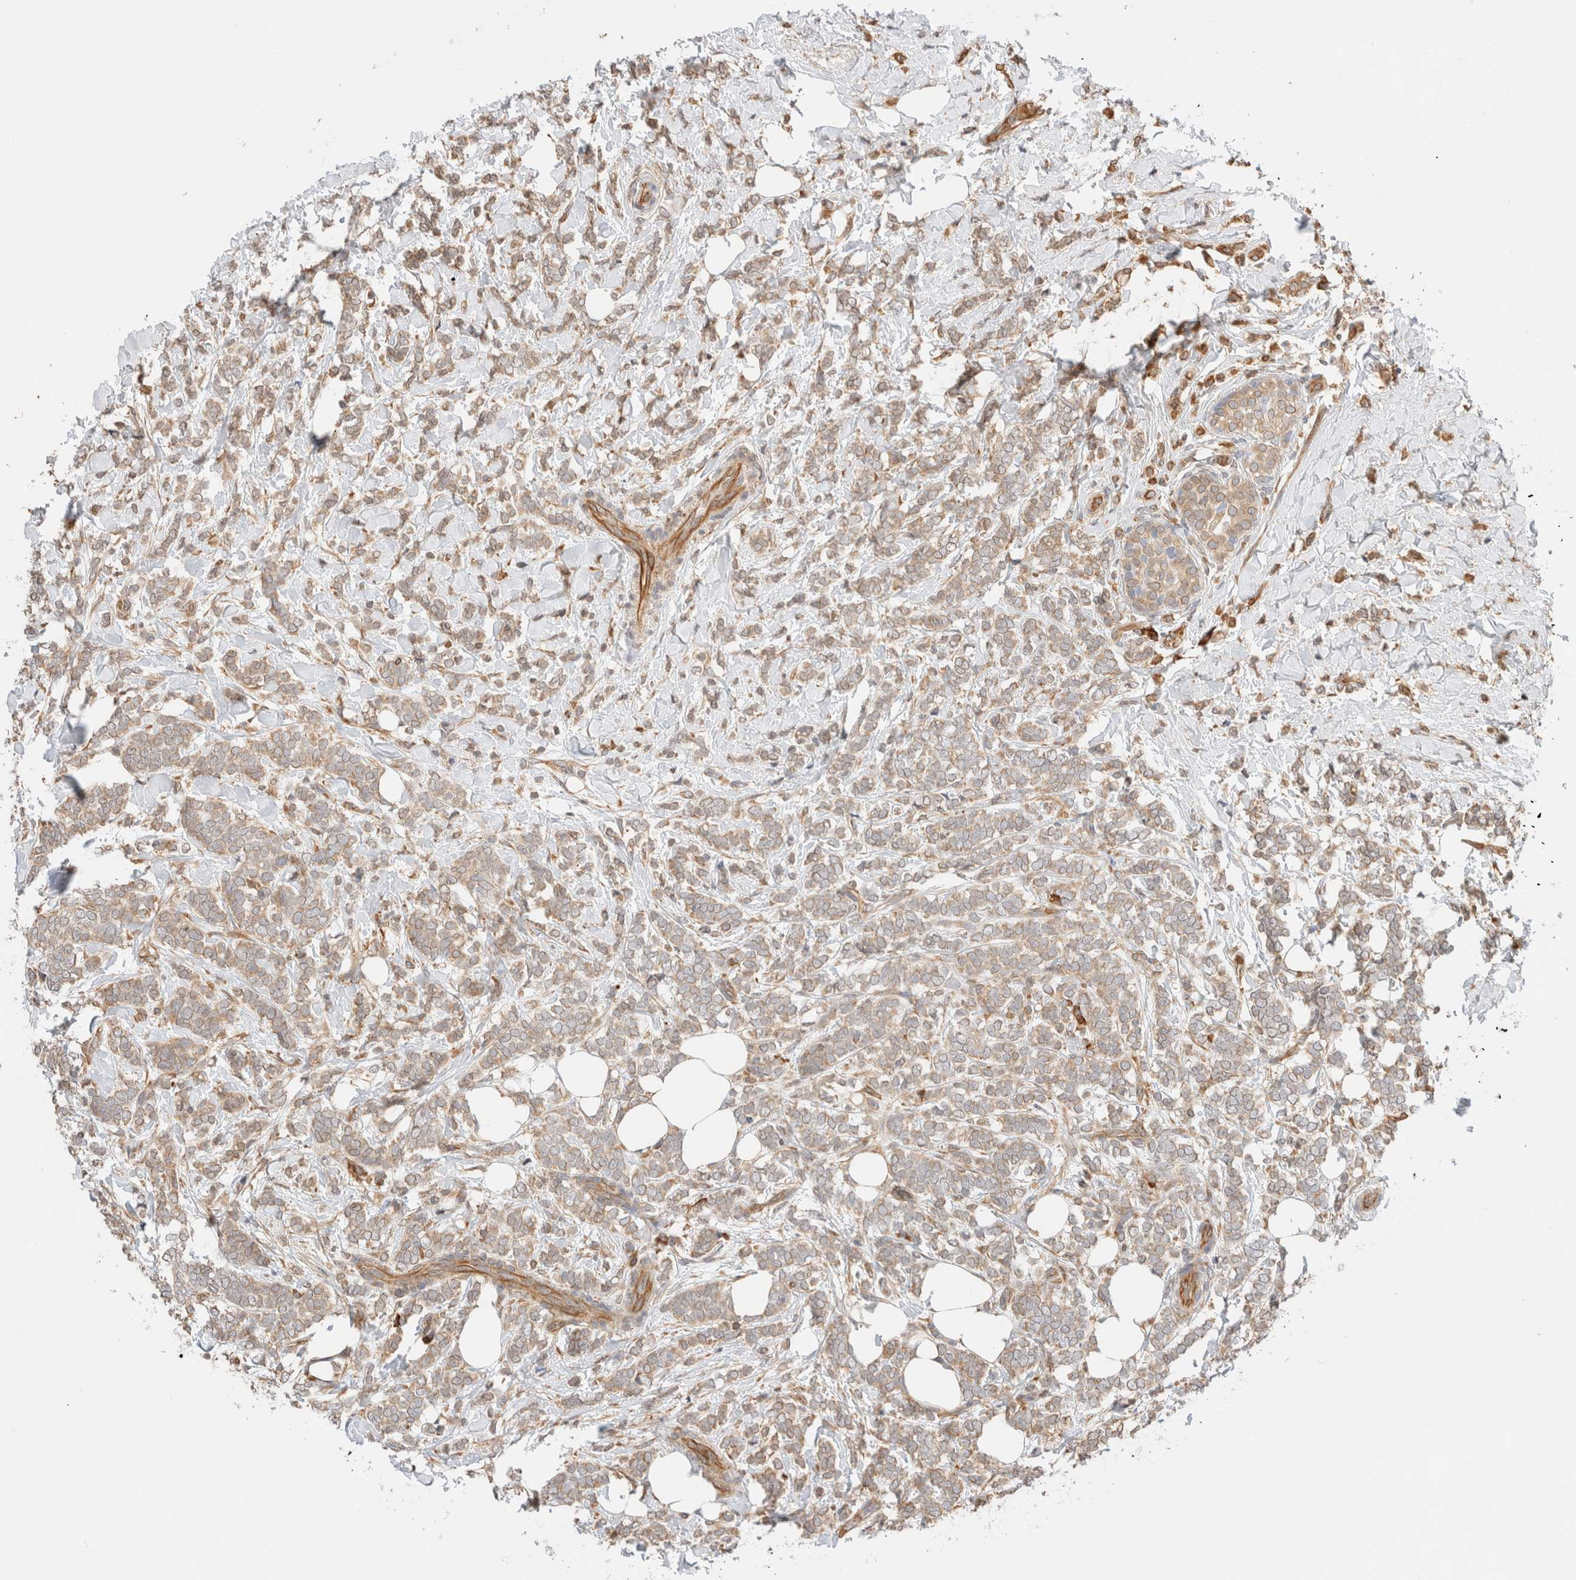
{"staining": {"intensity": "weak", "quantity": ">75%", "location": "cytoplasmic/membranous"}, "tissue": "breast cancer", "cell_type": "Tumor cells", "image_type": "cancer", "snomed": [{"axis": "morphology", "description": "Lobular carcinoma"}, {"axis": "topography", "description": "Breast"}], "caption": "An image of human breast cancer stained for a protein displays weak cytoplasmic/membranous brown staining in tumor cells. Using DAB (brown) and hematoxylin (blue) stains, captured at high magnification using brightfield microscopy.", "gene": "SYVN1", "patient": {"sex": "female", "age": 50}}